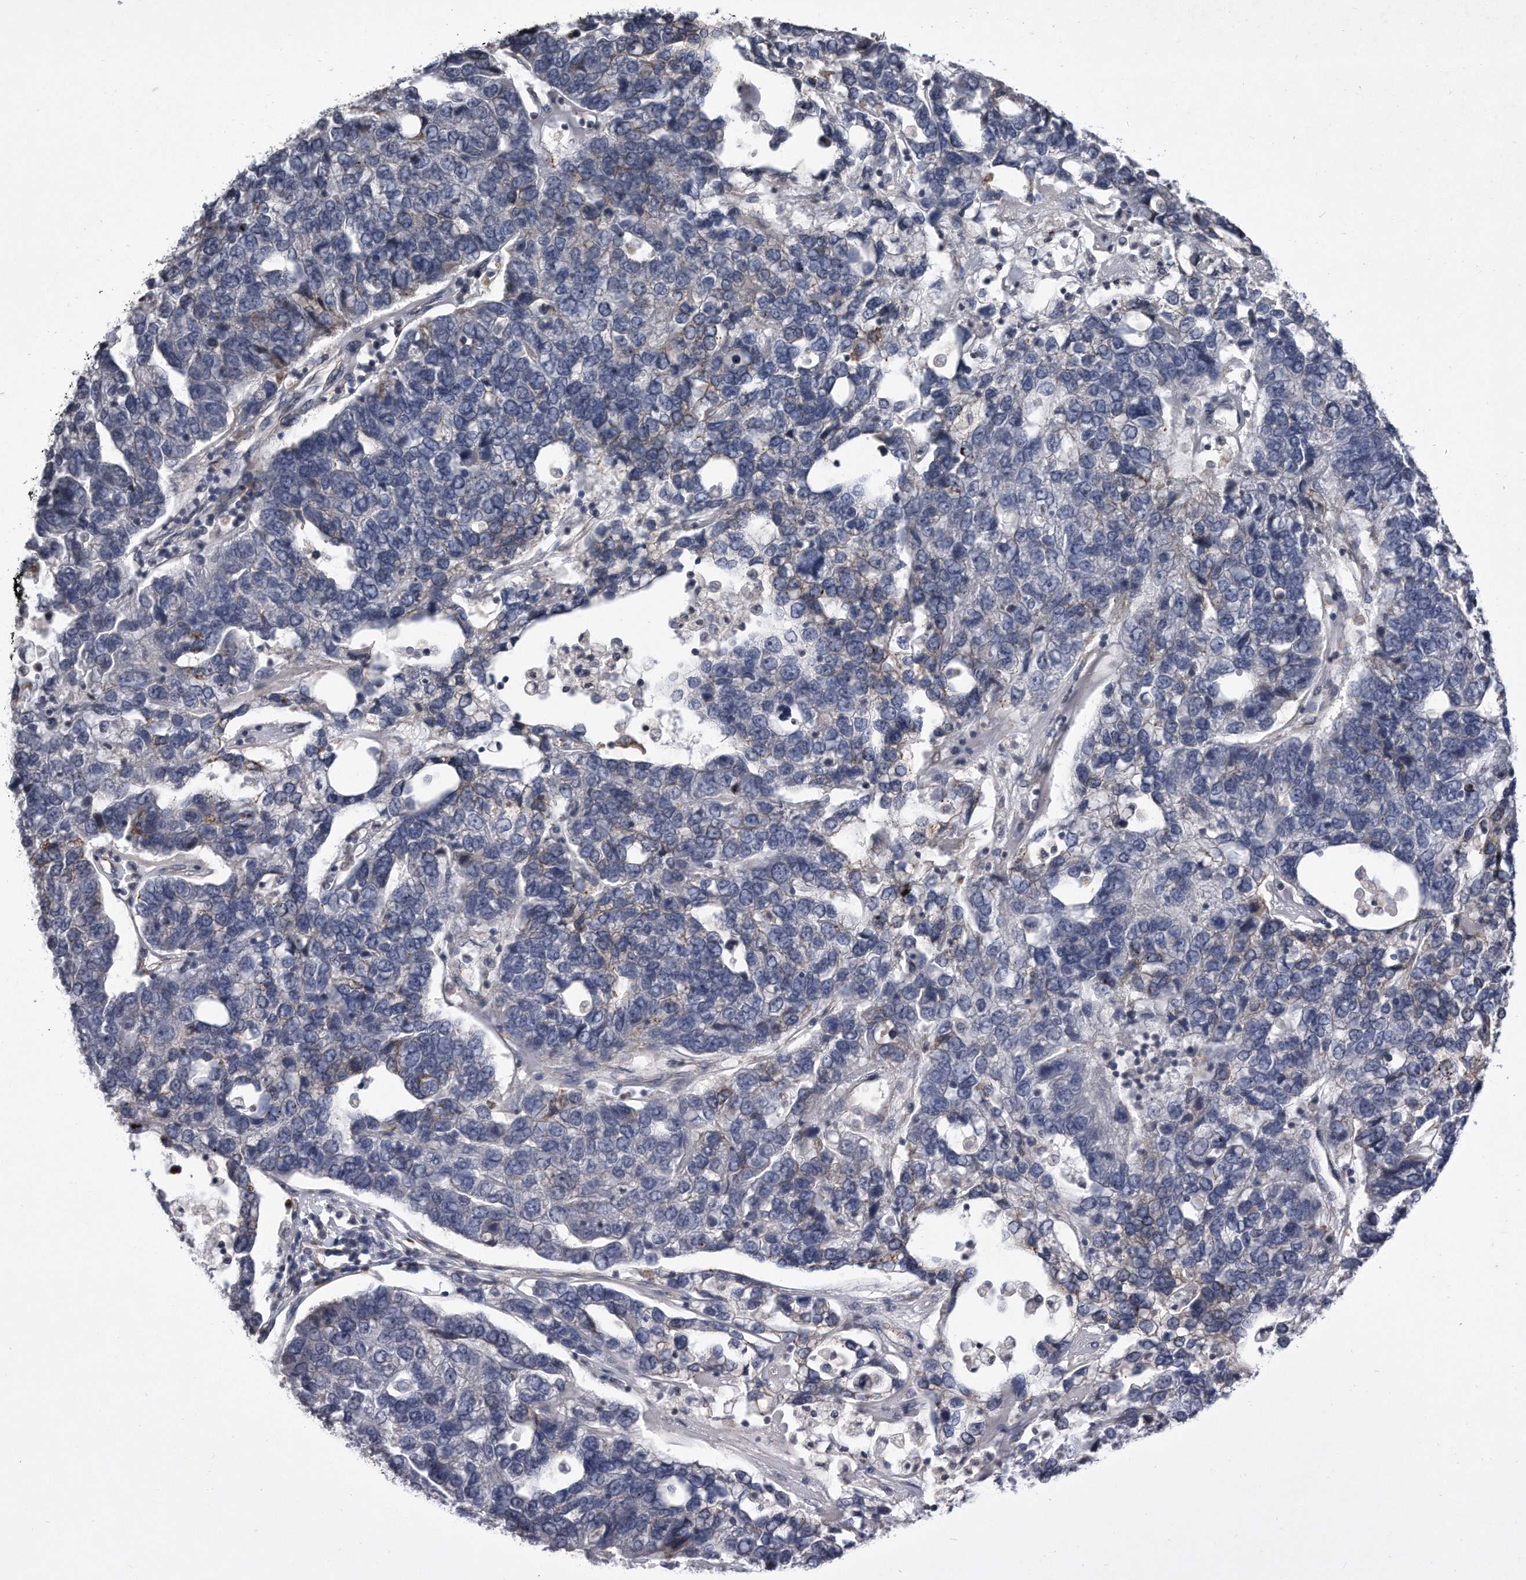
{"staining": {"intensity": "negative", "quantity": "none", "location": "none"}, "tissue": "pancreatic cancer", "cell_type": "Tumor cells", "image_type": "cancer", "snomed": [{"axis": "morphology", "description": "Adenocarcinoma, NOS"}, {"axis": "topography", "description": "Pancreas"}], "caption": "An immunohistochemistry (IHC) micrograph of pancreatic adenocarcinoma is shown. There is no staining in tumor cells of pancreatic adenocarcinoma.", "gene": "DAB1", "patient": {"sex": "female", "age": 61}}